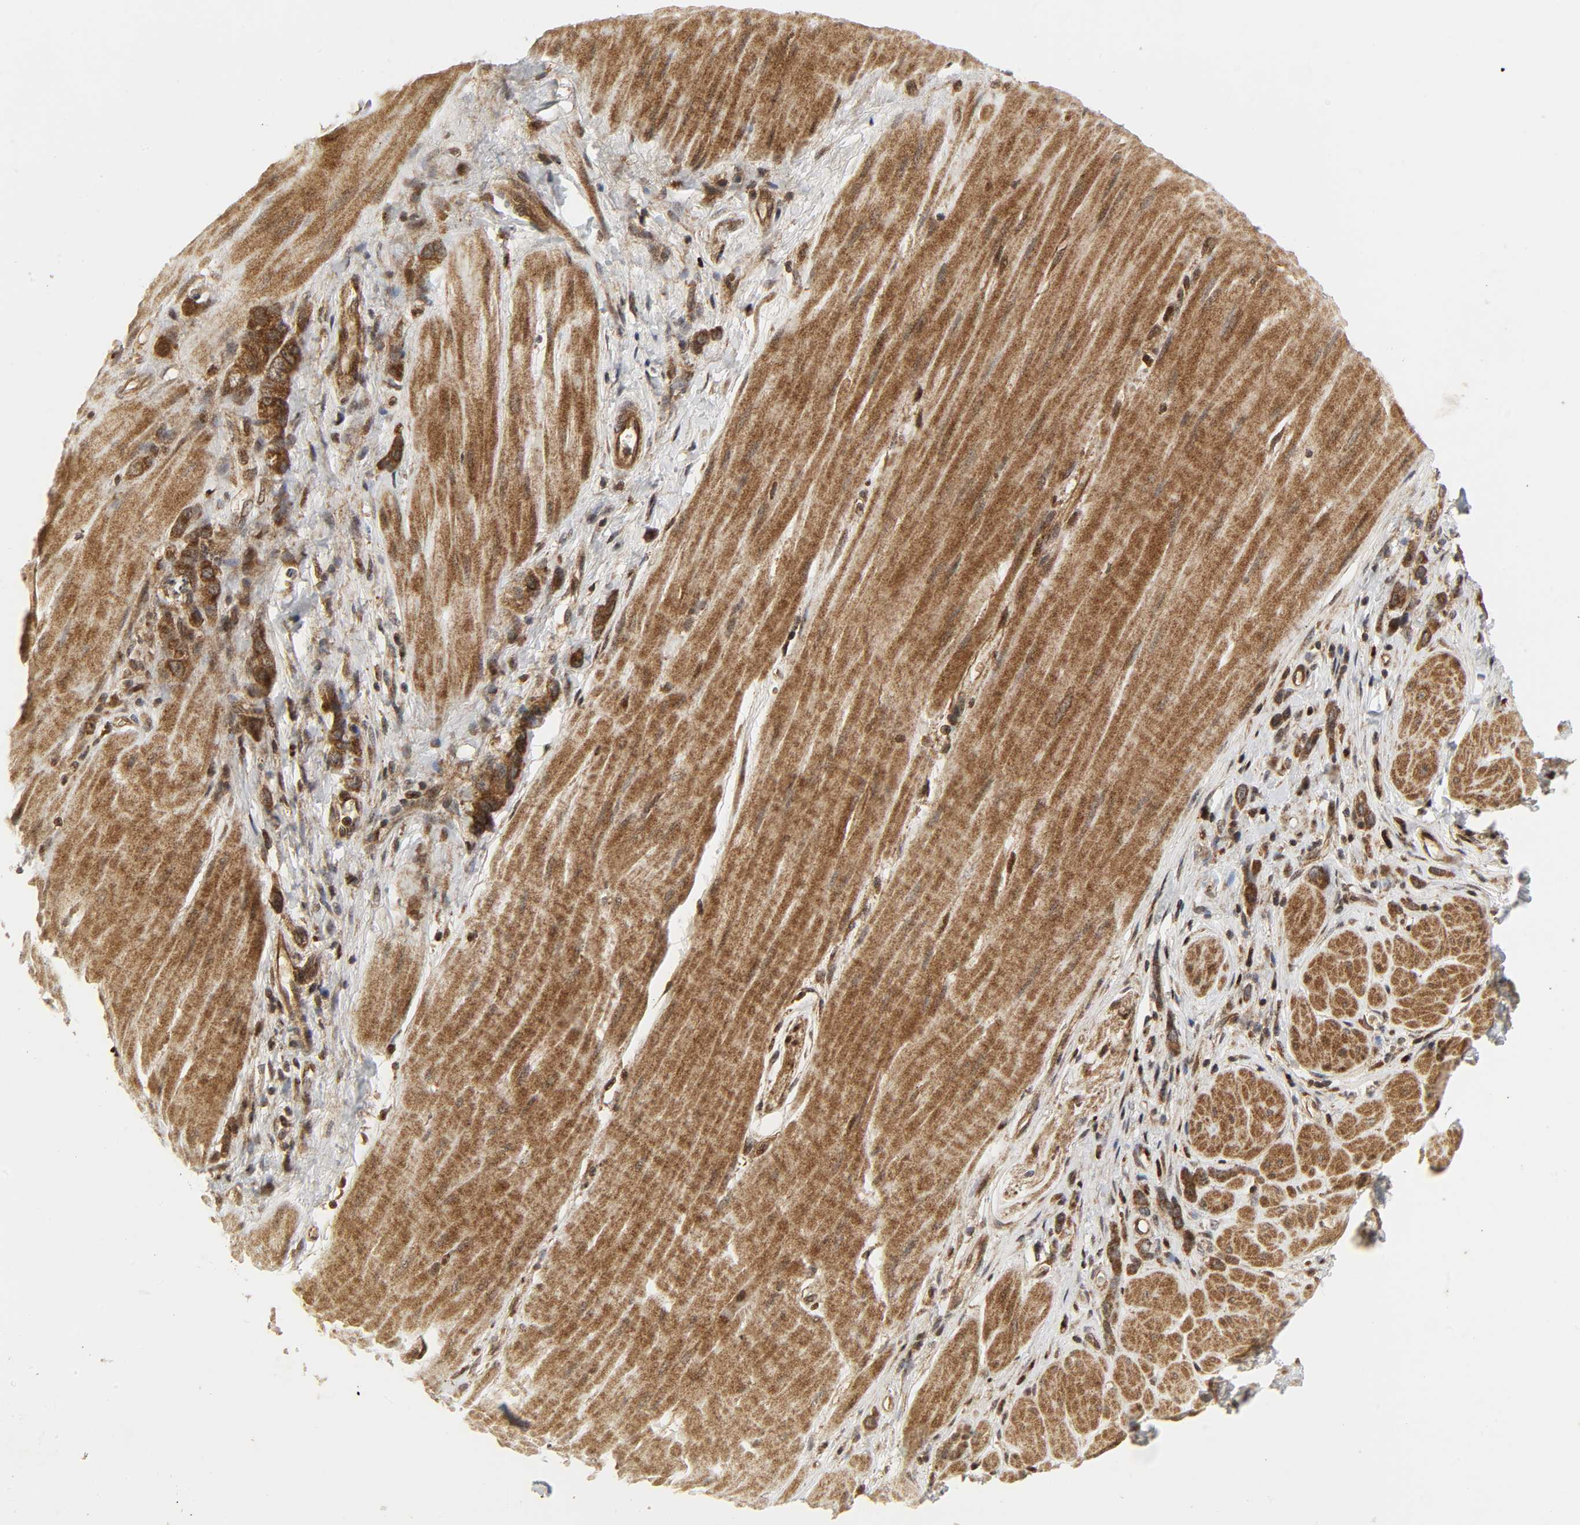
{"staining": {"intensity": "strong", "quantity": ">75%", "location": "cytoplasmic/membranous"}, "tissue": "stomach cancer", "cell_type": "Tumor cells", "image_type": "cancer", "snomed": [{"axis": "morphology", "description": "Adenocarcinoma, NOS"}, {"axis": "topography", "description": "Stomach"}], "caption": "A histopathology image showing strong cytoplasmic/membranous expression in approximately >75% of tumor cells in stomach cancer, as visualized by brown immunohistochemical staining.", "gene": "CHUK", "patient": {"sex": "male", "age": 82}}